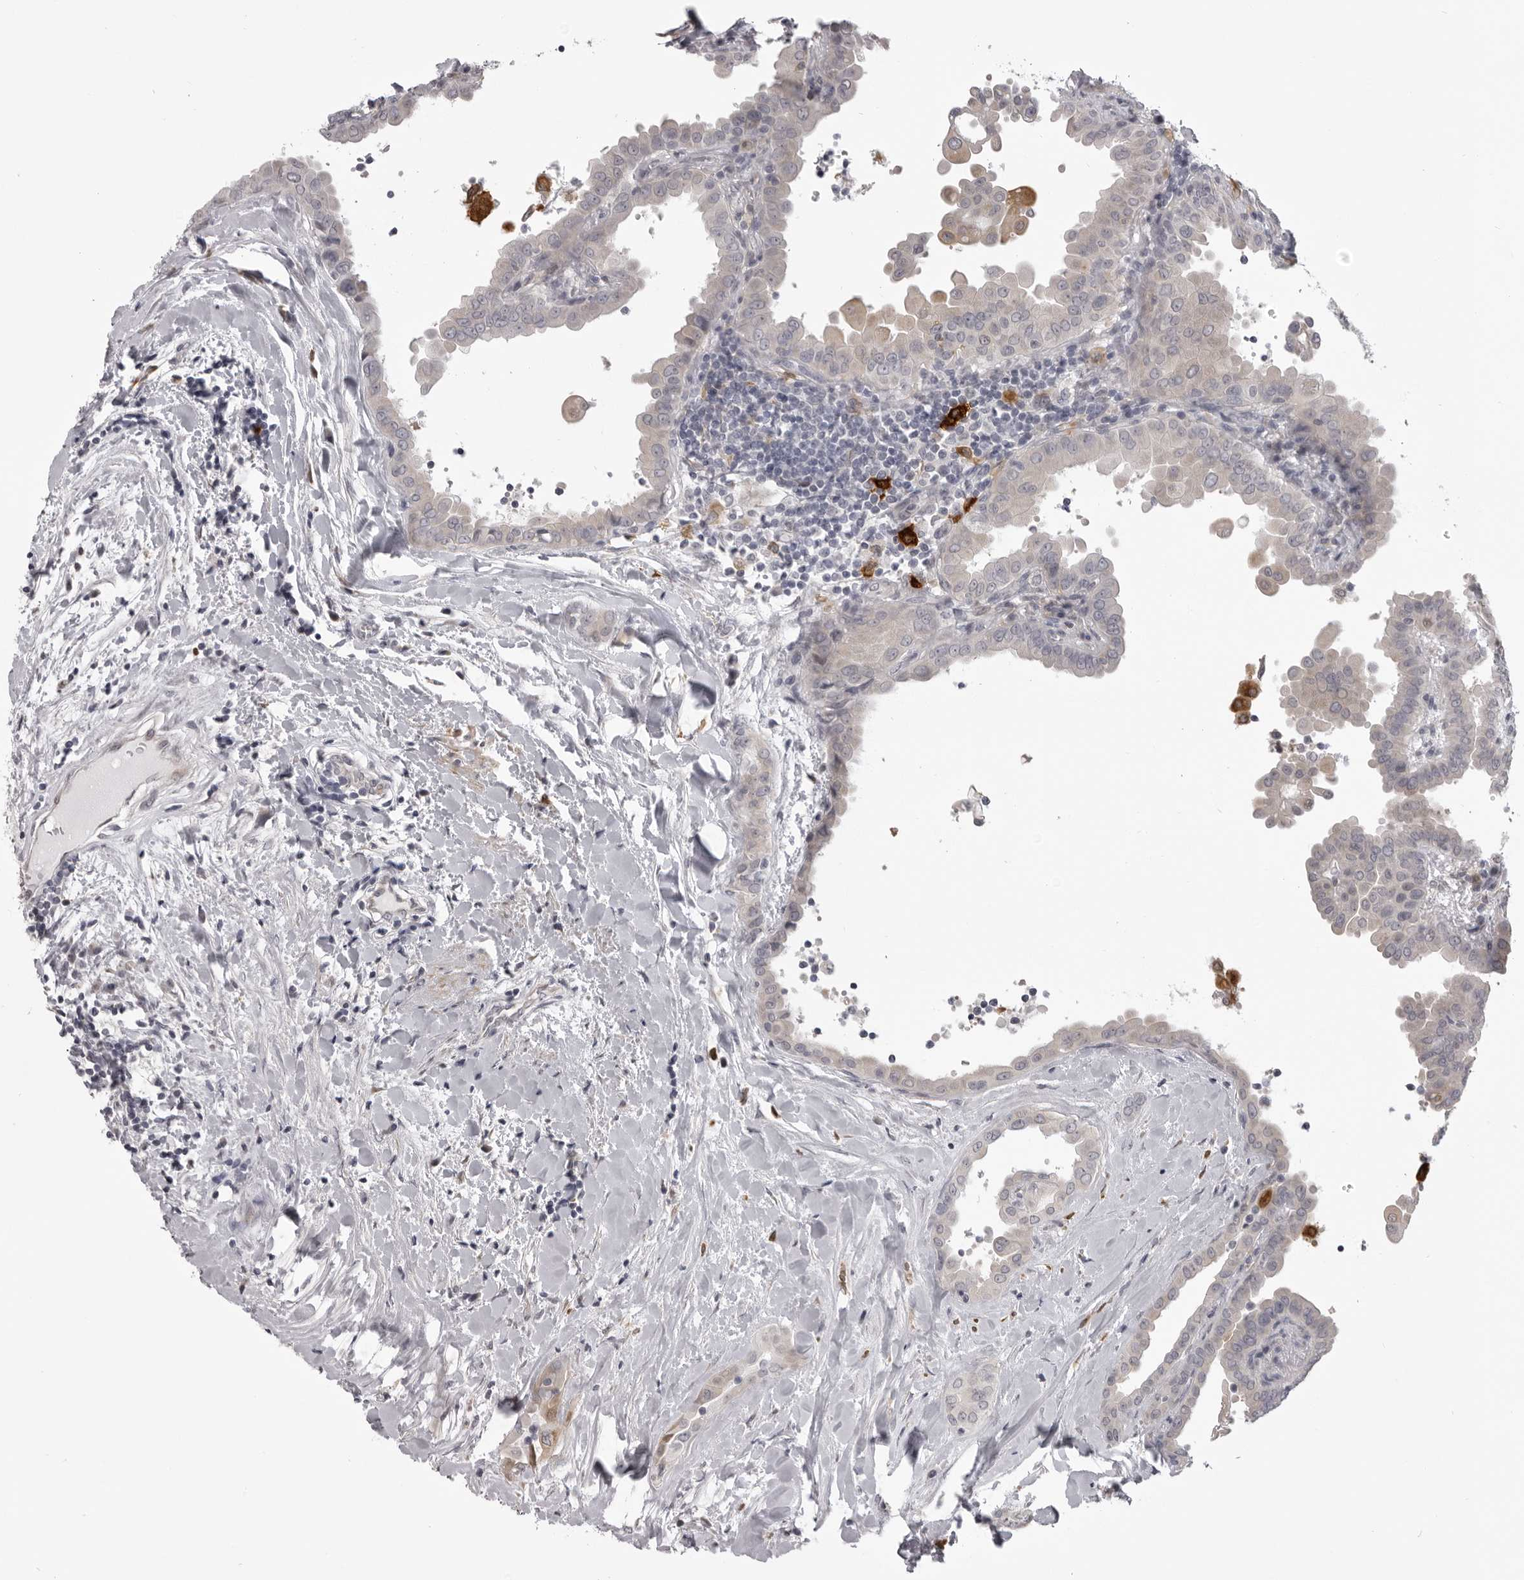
{"staining": {"intensity": "negative", "quantity": "none", "location": "none"}, "tissue": "thyroid cancer", "cell_type": "Tumor cells", "image_type": "cancer", "snomed": [{"axis": "morphology", "description": "Papillary adenocarcinoma, NOS"}, {"axis": "topography", "description": "Thyroid gland"}], "caption": "A high-resolution photomicrograph shows immunohistochemistry (IHC) staining of thyroid cancer, which displays no significant expression in tumor cells. The staining was performed using DAB (3,3'-diaminobenzidine) to visualize the protein expression in brown, while the nuclei were stained in blue with hematoxylin (Magnification: 20x).", "gene": "NCEH1", "patient": {"sex": "male", "age": 33}}